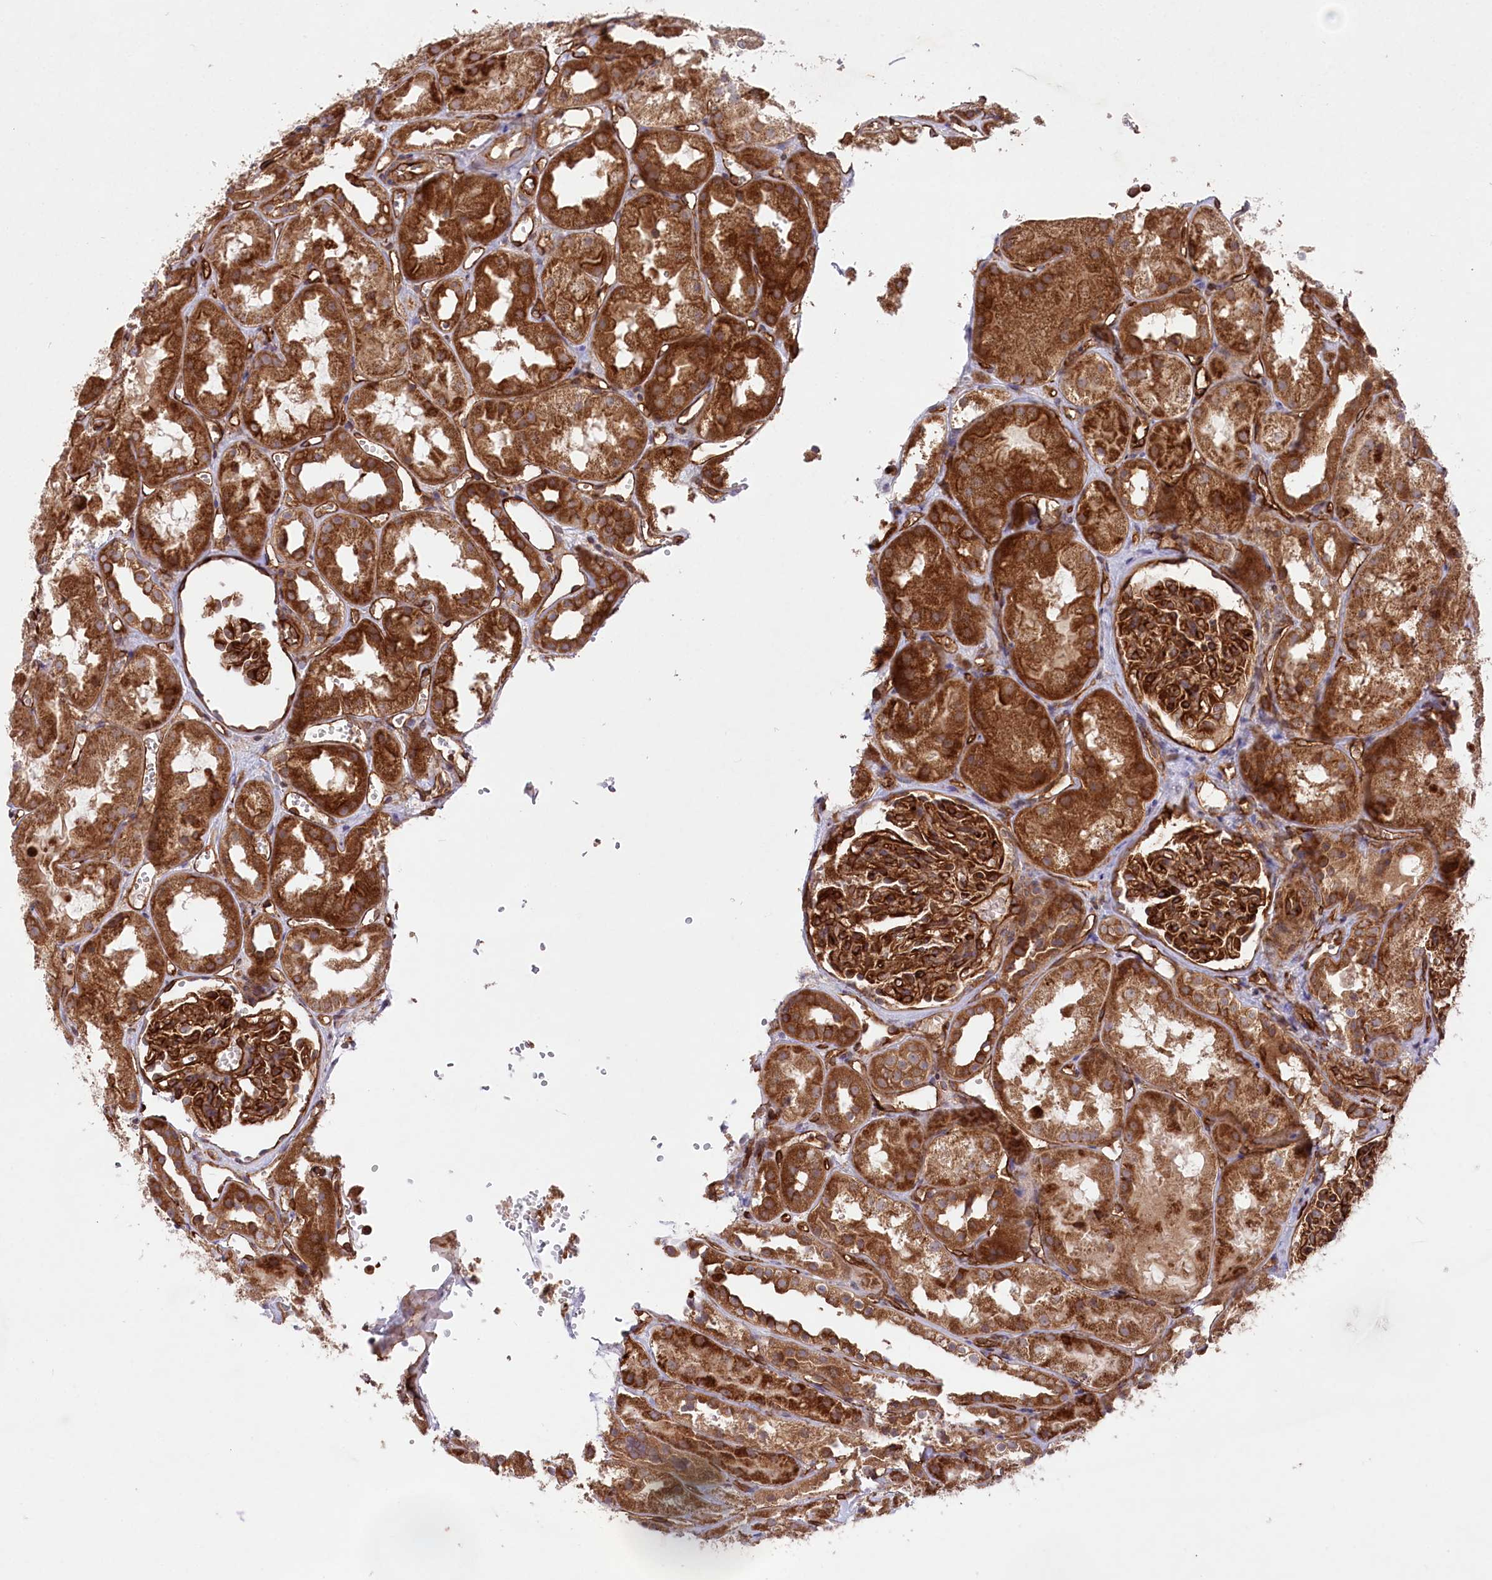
{"staining": {"intensity": "strong", "quantity": ">75%", "location": "cytoplasmic/membranous"}, "tissue": "kidney", "cell_type": "Cells in glomeruli", "image_type": "normal", "snomed": [{"axis": "morphology", "description": "Normal tissue, NOS"}, {"axis": "topography", "description": "Kidney"}], "caption": "Kidney stained with DAB IHC displays high levels of strong cytoplasmic/membranous expression in about >75% of cells in glomeruli.", "gene": "MTPAP", "patient": {"sex": "male", "age": 16}}